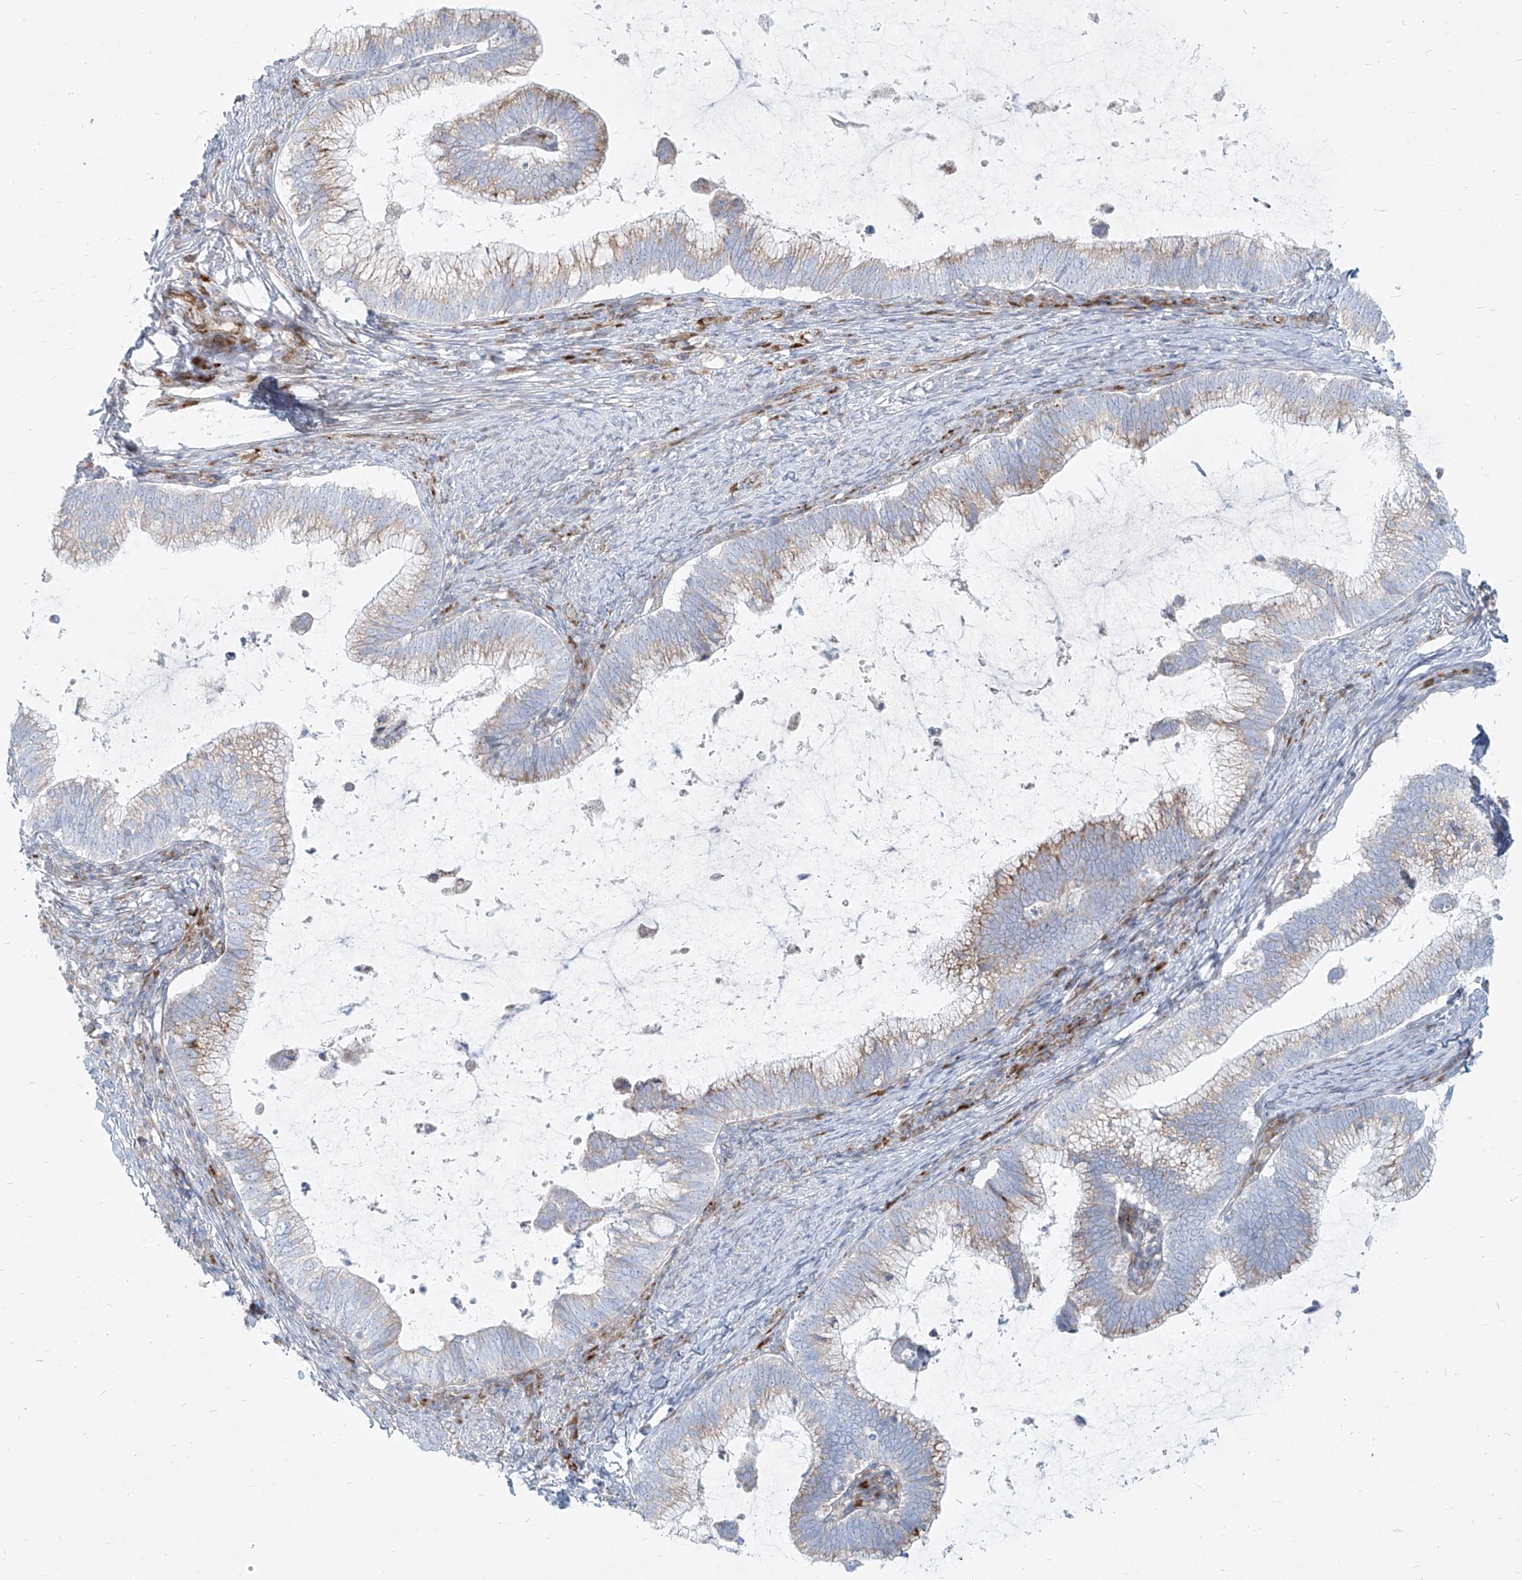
{"staining": {"intensity": "weak", "quantity": "25%-75%", "location": "cytoplasmic/membranous"}, "tissue": "cervical cancer", "cell_type": "Tumor cells", "image_type": "cancer", "snomed": [{"axis": "morphology", "description": "Adenocarcinoma, NOS"}, {"axis": "topography", "description": "Cervix"}], "caption": "This photomicrograph exhibits adenocarcinoma (cervical) stained with IHC to label a protein in brown. The cytoplasmic/membranous of tumor cells show weak positivity for the protein. Nuclei are counter-stained blue.", "gene": "MTX2", "patient": {"sex": "female", "age": 36}}